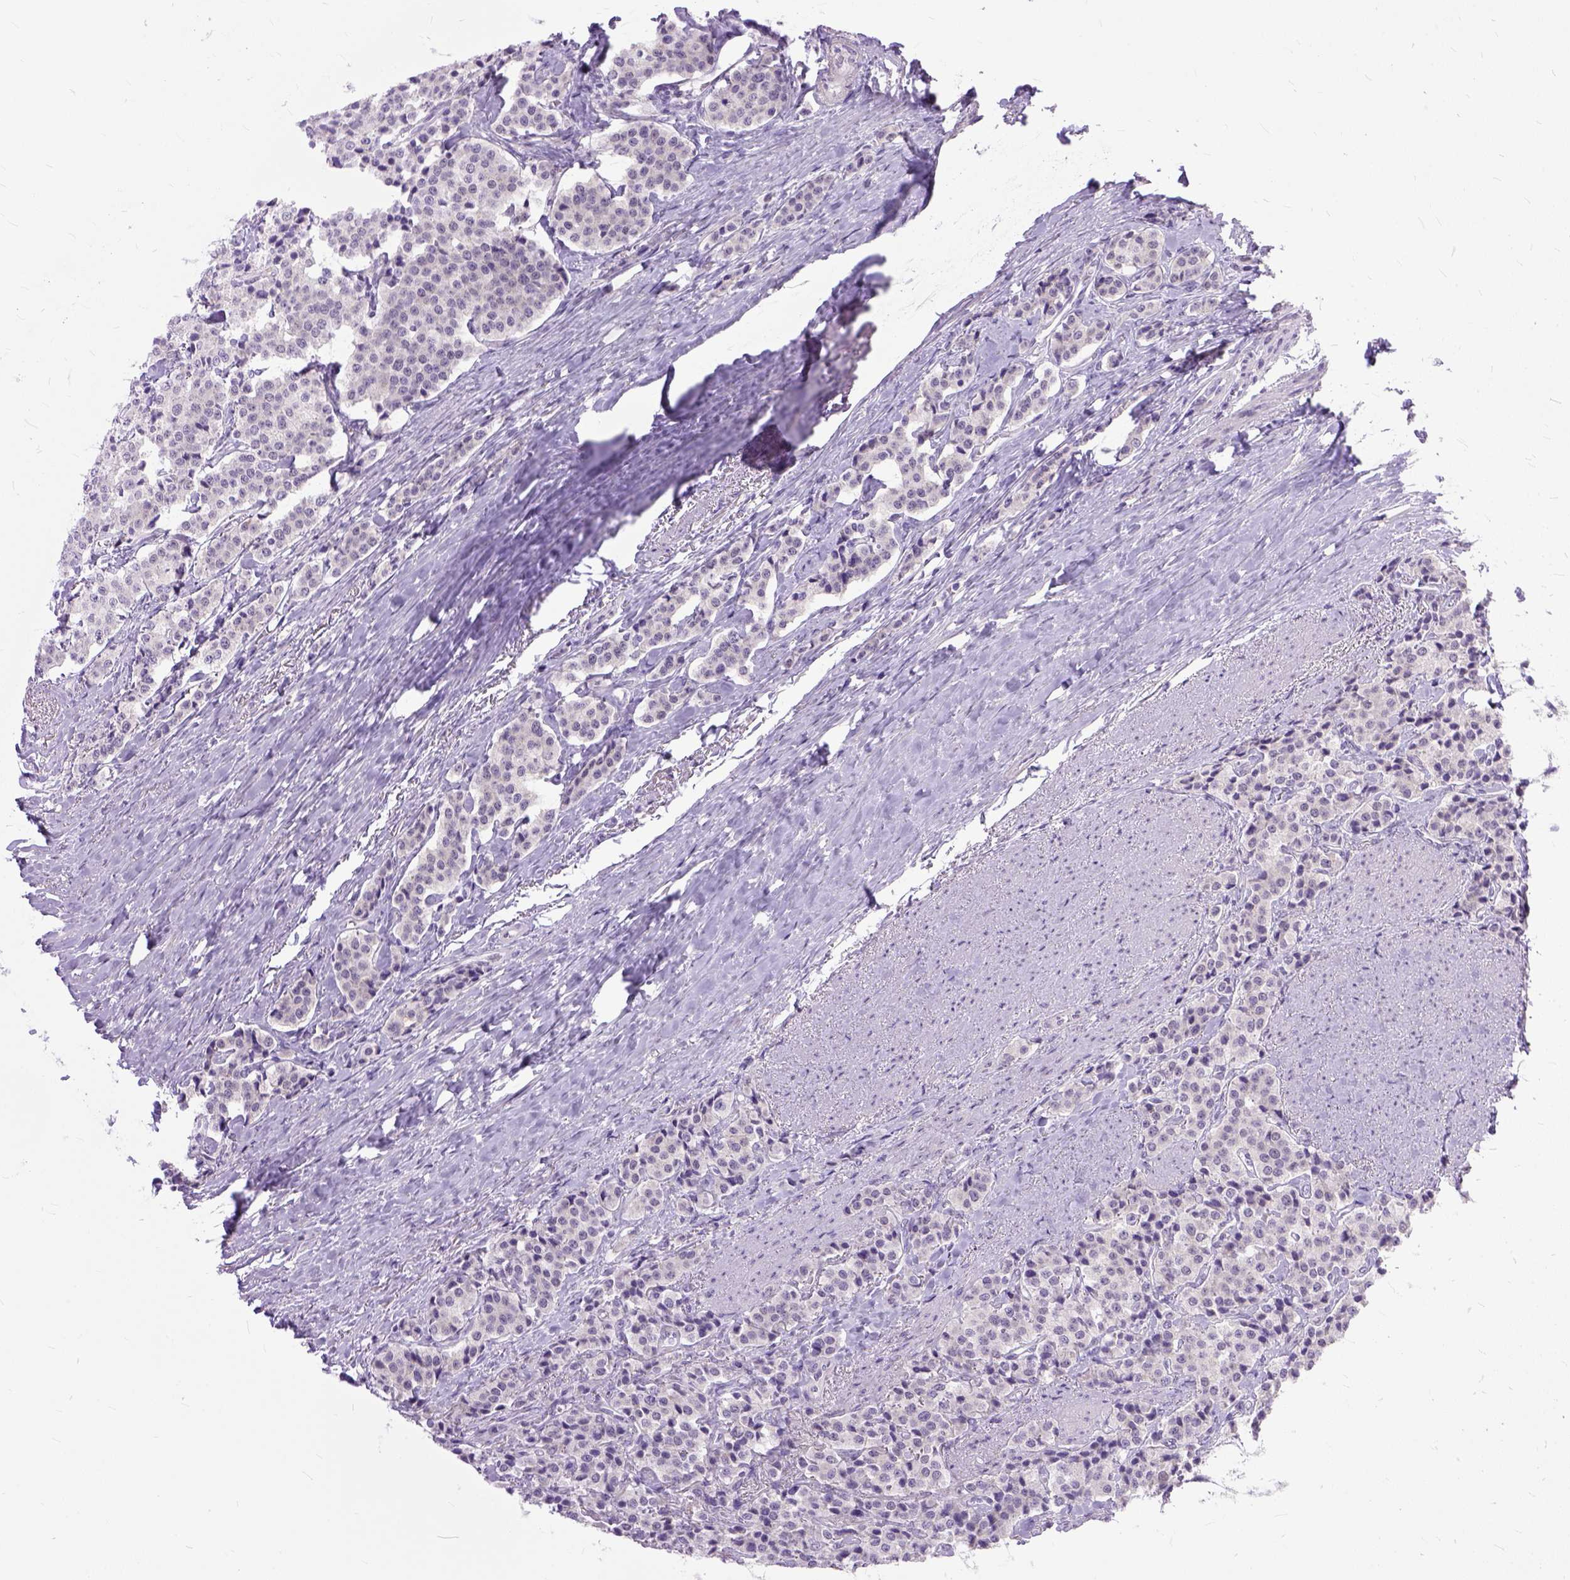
{"staining": {"intensity": "negative", "quantity": "none", "location": "none"}, "tissue": "carcinoid", "cell_type": "Tumor cells", "image_type": "cancer", "snomed": [{"axis": "morphology", "description": "Carcinoid, malignant, NOS"}, {"axis": "topography", "description": "Small intestine"}], "caption": "DAB immunohistochemical staining of human carcinoid exhibits no significant expression in tumor cells.", "gene": "TCEAL7", "patient": {"sex": "female", "age": 58}}